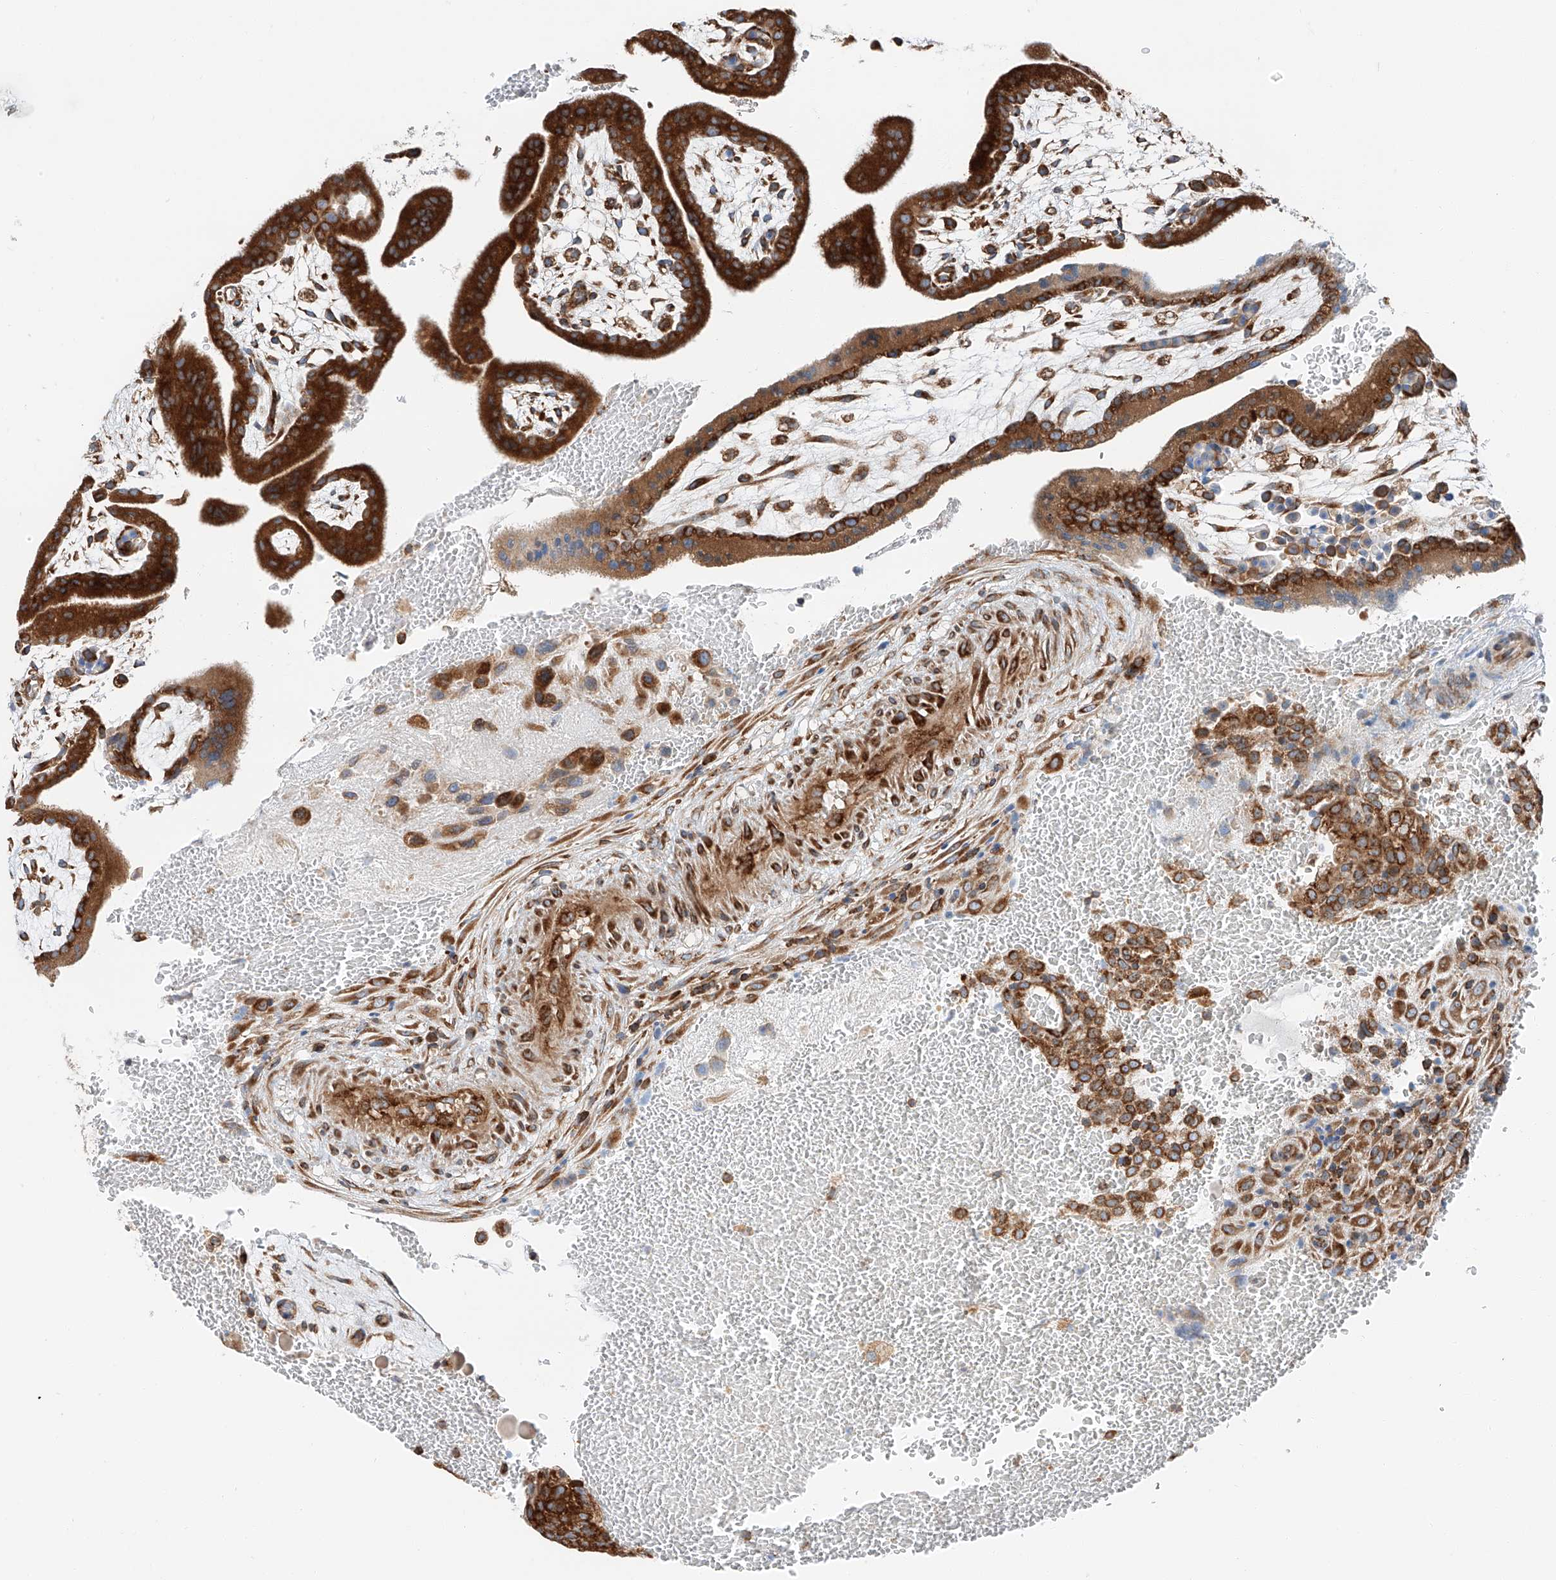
{"staining": {"intensity": "moderate", "quantity": "25%-75%", "location": "cytoplasmic/membranous"}, "tissue": "placenta", "cell_type": "Decidual cells", "image_type": "normal", "snomed": [{"axis": "morphology", "description": "Normal tissue, NOS"}, {"axis": "topography", "description": "Placenta"}], "caption": "A high-resolution photomicrograph shows immunohistochemistry (IHC) staining of normal placenta, which reveals moderate cytoplasmic/membranous expression in approximately 25%-75% of decidual cells.", "gene": "ZC3H15", "patient": {"sex": "female", "age": 35}}